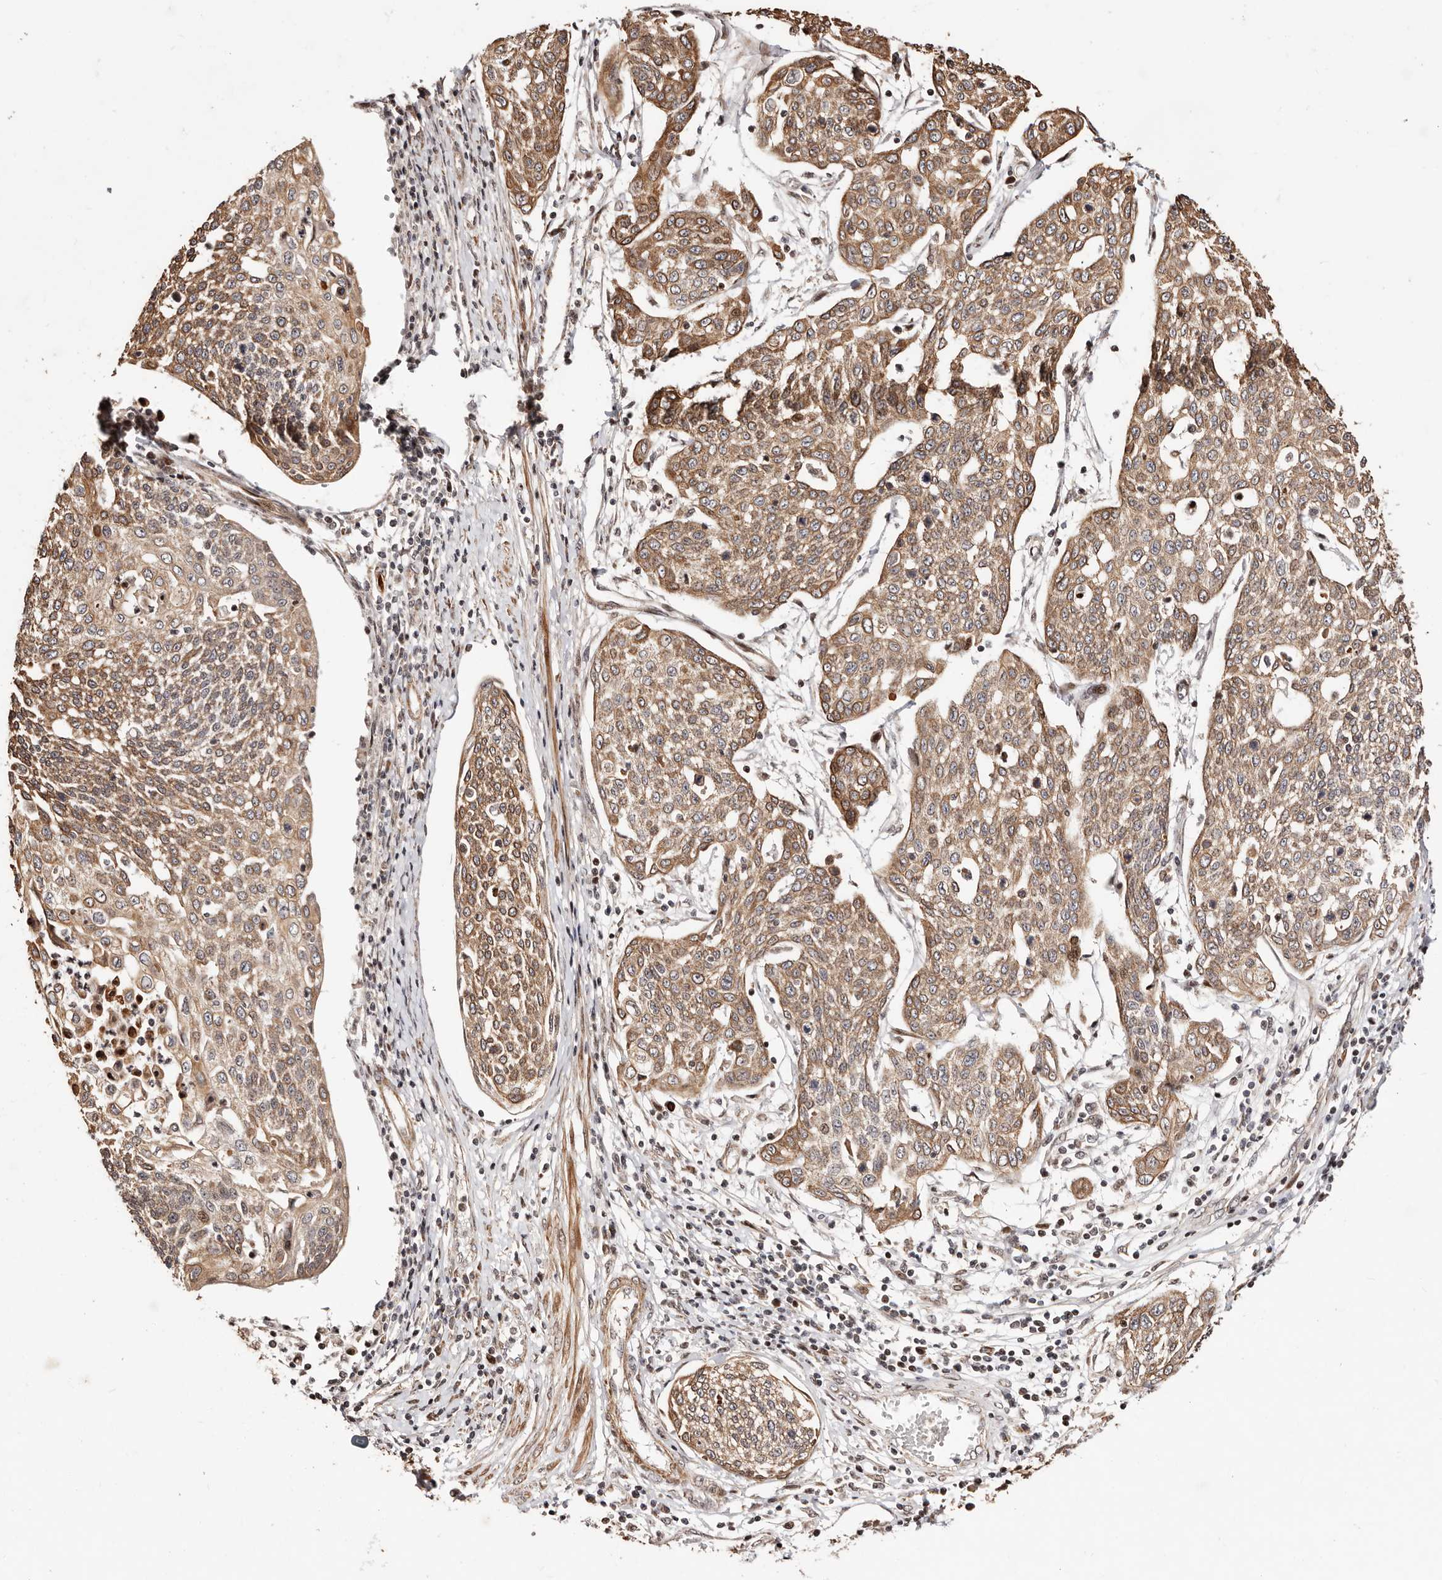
{"staining": {"intensity": "moderate", "quantity": ">75%", "location": "cytoplasmic/membranous"}, "tissue": "cervical cancer", "cell_type": "Tumor cells", "image_type": "cancer", "snomed": [{"axis": "morphology", "description": "Squamous cell carcinoma, NOS"}, {"axis": "topography", "description": "Cervix"}], "caption": "There is medium levels of moderate cytoplasmic/membranous expression in tumor cells of squamous cell carcinoma (cervical), as demonstrated by immunohistochemical staining (brown color).", "gene": "HIVEP3", "patient": {"sex": "female", "age": 34}}